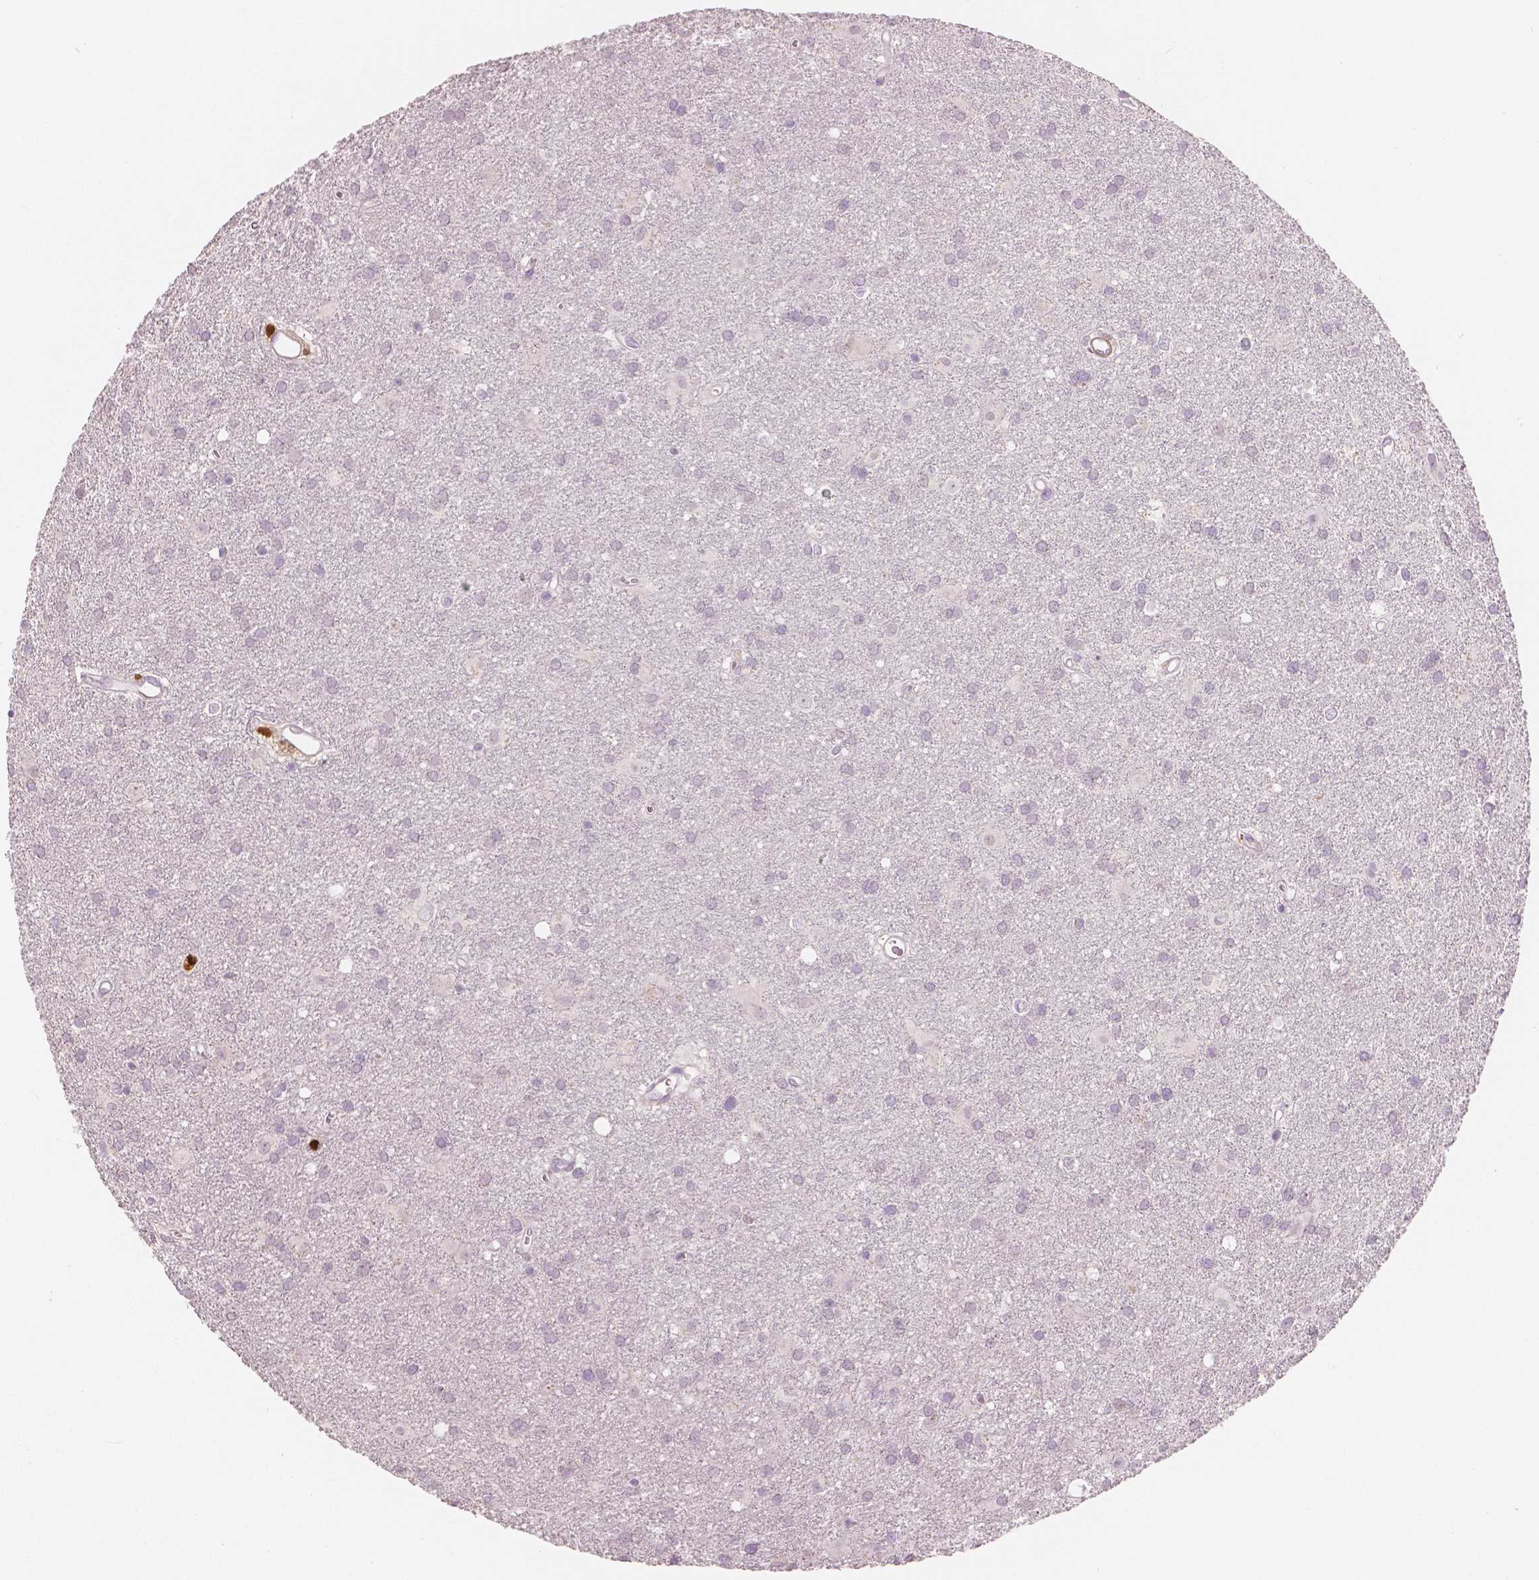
{"staining": {"intensity": "negative", "quantity": "none", "location": "none"}, "tissue": "glioma", "cell_type": "Tumor cells", "image_type": "cancer", "snomed": [{"axis": "morphology", "description": "Glioma, malignant, Low grade"}, {"axis": "topography", "description": "Brain"}], "caption": "Immunohistochemistry (IHC) micrograph of neoplastic tissue: low-grade glioma (malignant) stained with DAB shows no significant protein positivity in tumor cells. (DAB immunohistochemistry with hematoxylin counter stain).", "gene": "S100A4", "patient": {"sex": "male", "age": 58}}